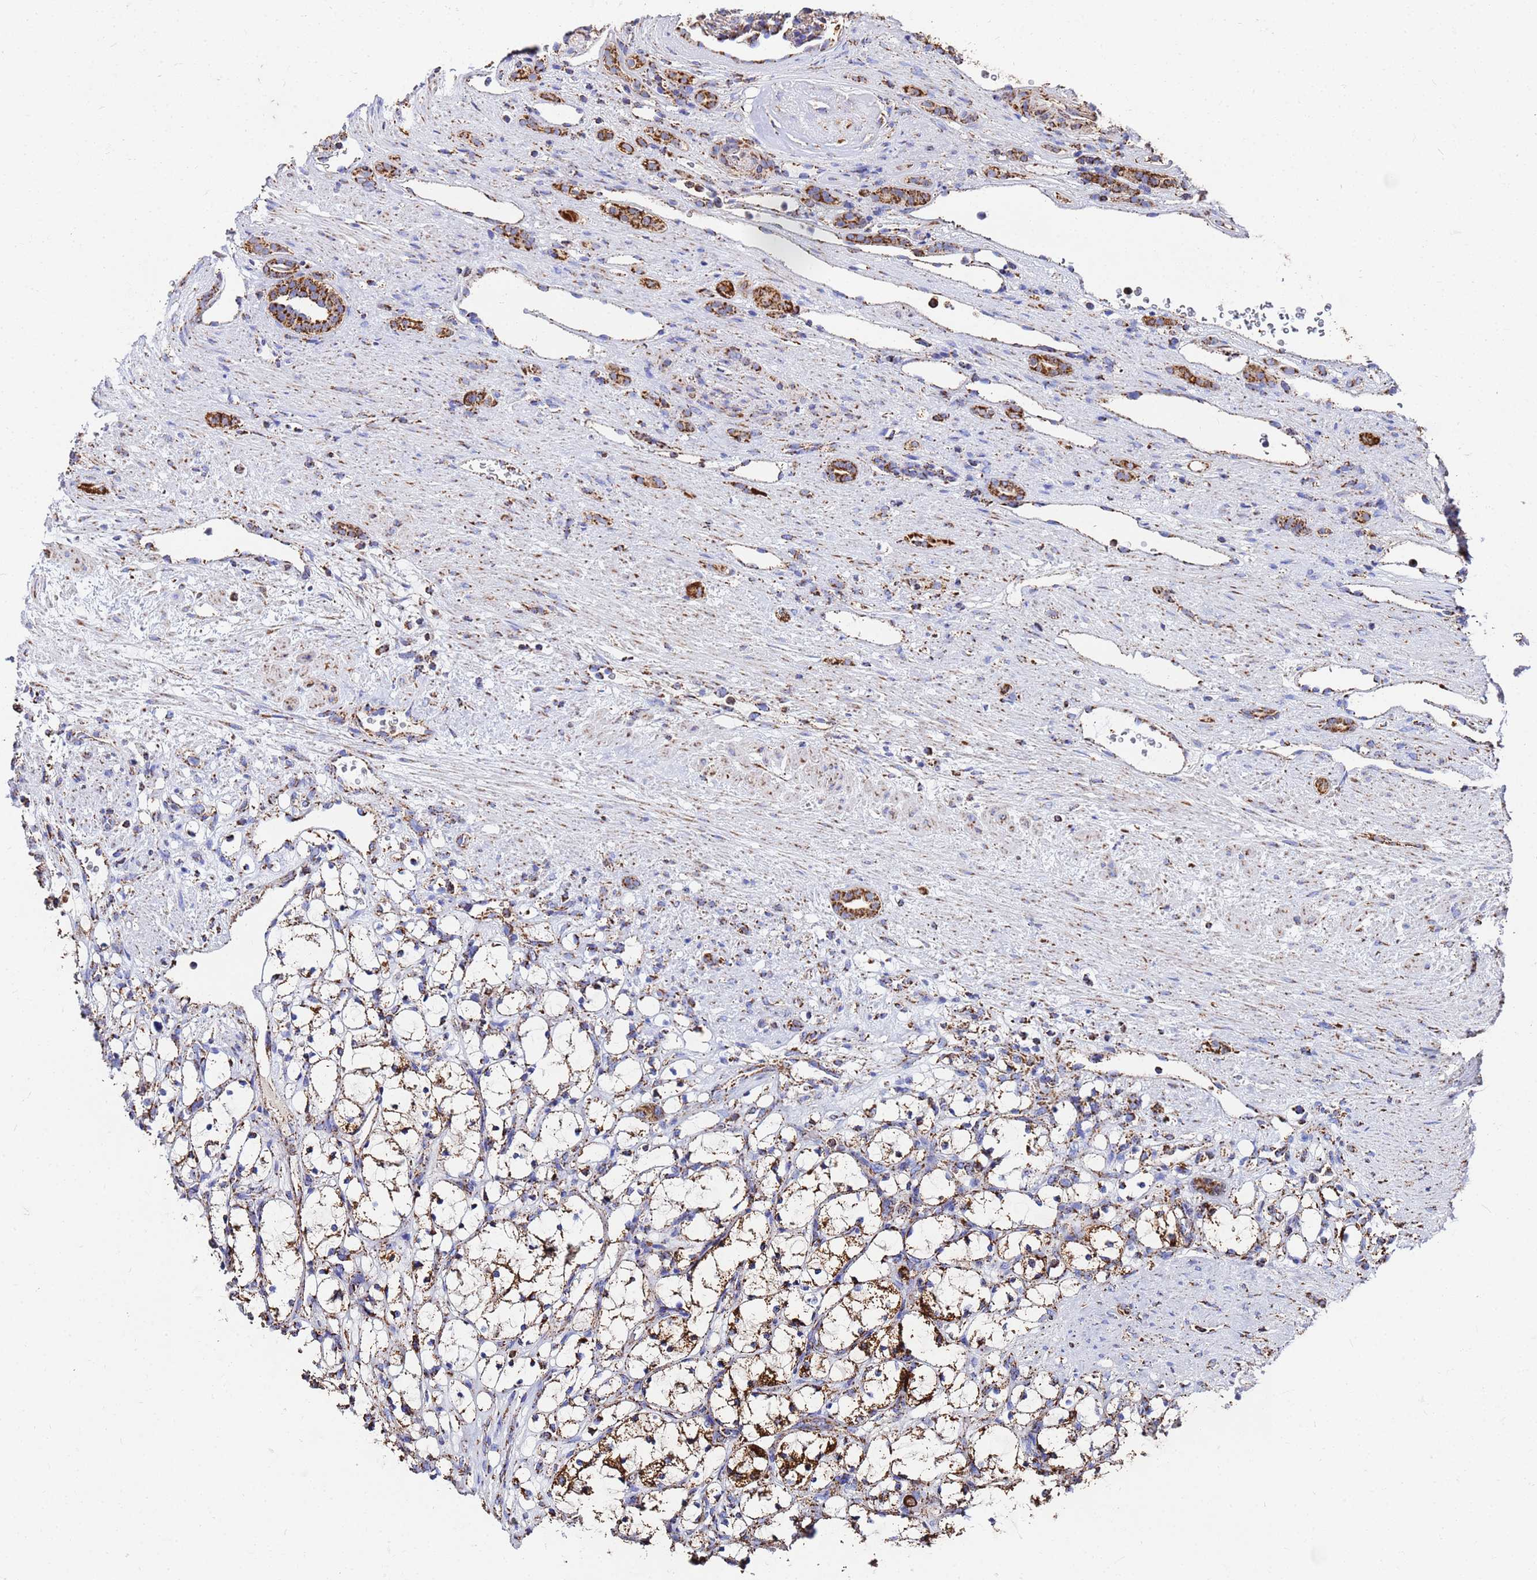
{"staining": {"intensity": "strong", "quantity": ">75%", "location": "cytoplasmic/membranous"}, "tissue": "renal cancer", "cell_type": "Tumor cells", "image_type": "cancer", "snomed": [{"axis": "morphology", "description": "Adenocarcinoma, NOS"}, {"axis": "topography", "description": "Kidney"}], "caption": "Immunohistochemical staining of adenocarcinoma (renal) demonstrates high levels of strong cytoplasmic/membranous positivity in about >75% of tumor cells.", "gene": "GLUD1", "patient": {"sex": "female", "age": 69}}